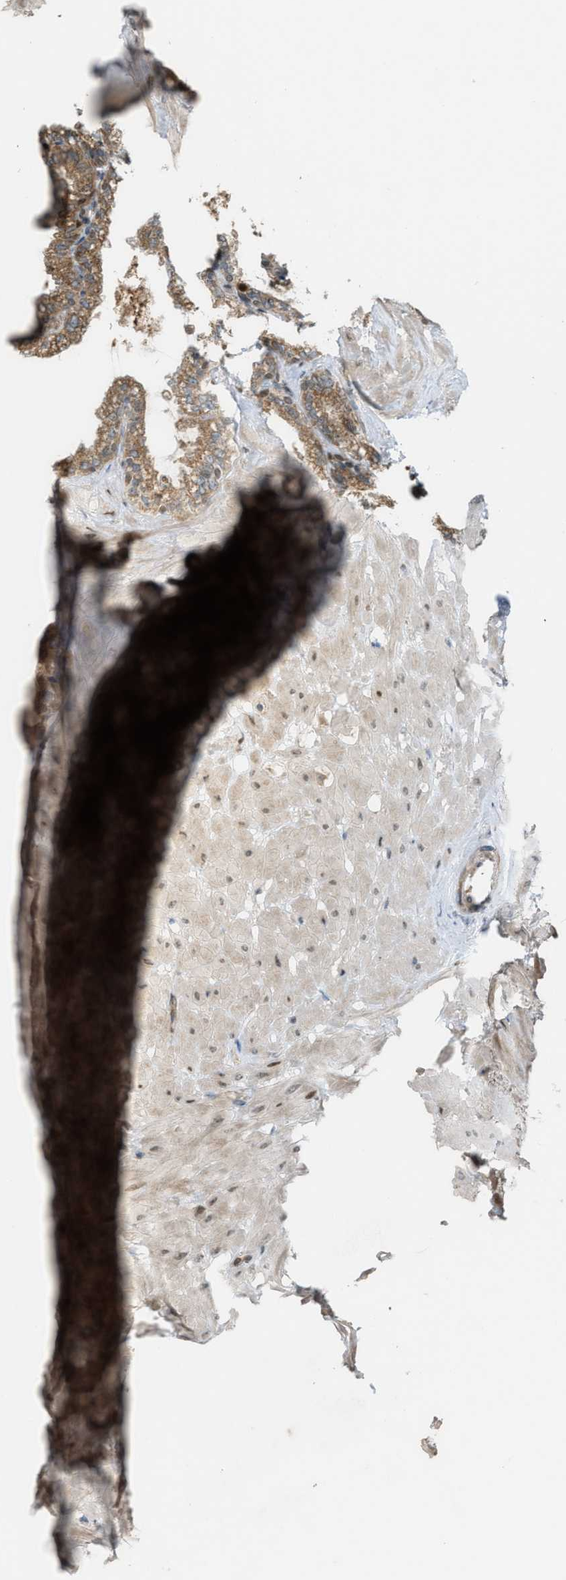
{"staining": {"intensity": "strong", "quantity": ">75%", "location": "cytoplasmic/membranous"}, "tissue": "seminal vesicle", "cell_type": "Glandular cells", "image_type": "normal", "snomed": [{"axis": "morphology", "description": "Normal tissue, NOS"}, {"axis": "topography", "description": "Seminal veicle"}], "caption": "High-magnification brightfield microscopy of normal seminal vesicle stained with DAB (3,3'-diaminobenzidine) (brown) and counterstained with hematoxylin (blue). glandular cells exhibit strong cytoplasmic/membranous positivity is seen in about>75% of cells.", "gene": "CCDC186", "patient": {"sex": "male", "age": 46}}